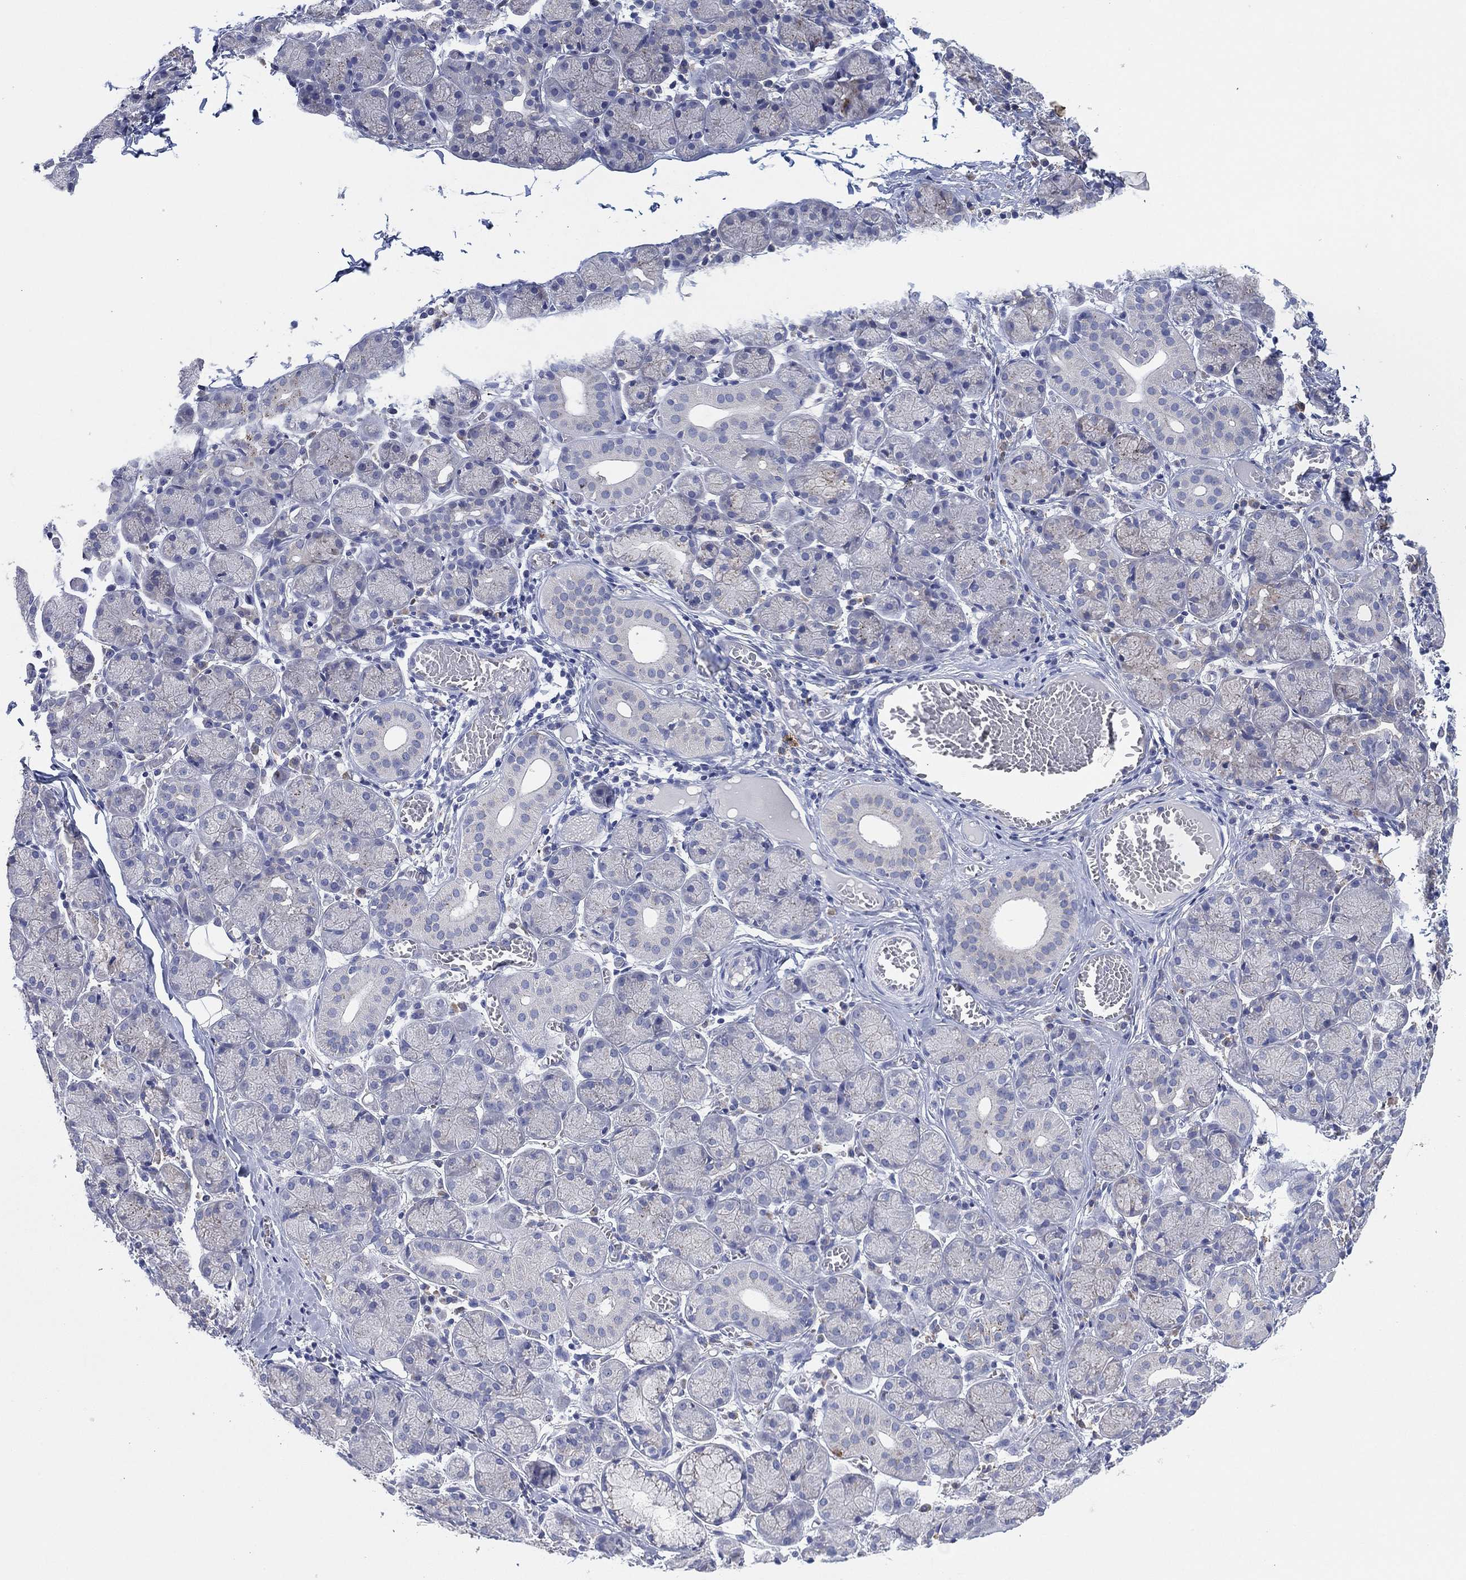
{"staining": {"intensity": "negative", "quantity": "none", "location": "none"}, "tissue": "salivary gland", "cell_type": "Glandular cells", "image_type": "normal", "snomed": [{"axis": "morphology", "description": "Normal tissue, NOS"}, {"axis": "topography", "description": "Salivary gland"}, {"axis": "topography", "description": "Peripheral nerve tissue"}], "caption": "This histopathology image is of normal salivary gland stained with immunohistochemistry to label a protein in brown with the nuclei are counter-stained blue. There is no expression in glandular cells.", "gene": "GALNS", "patient": {"sex": "female", "age": 24}}